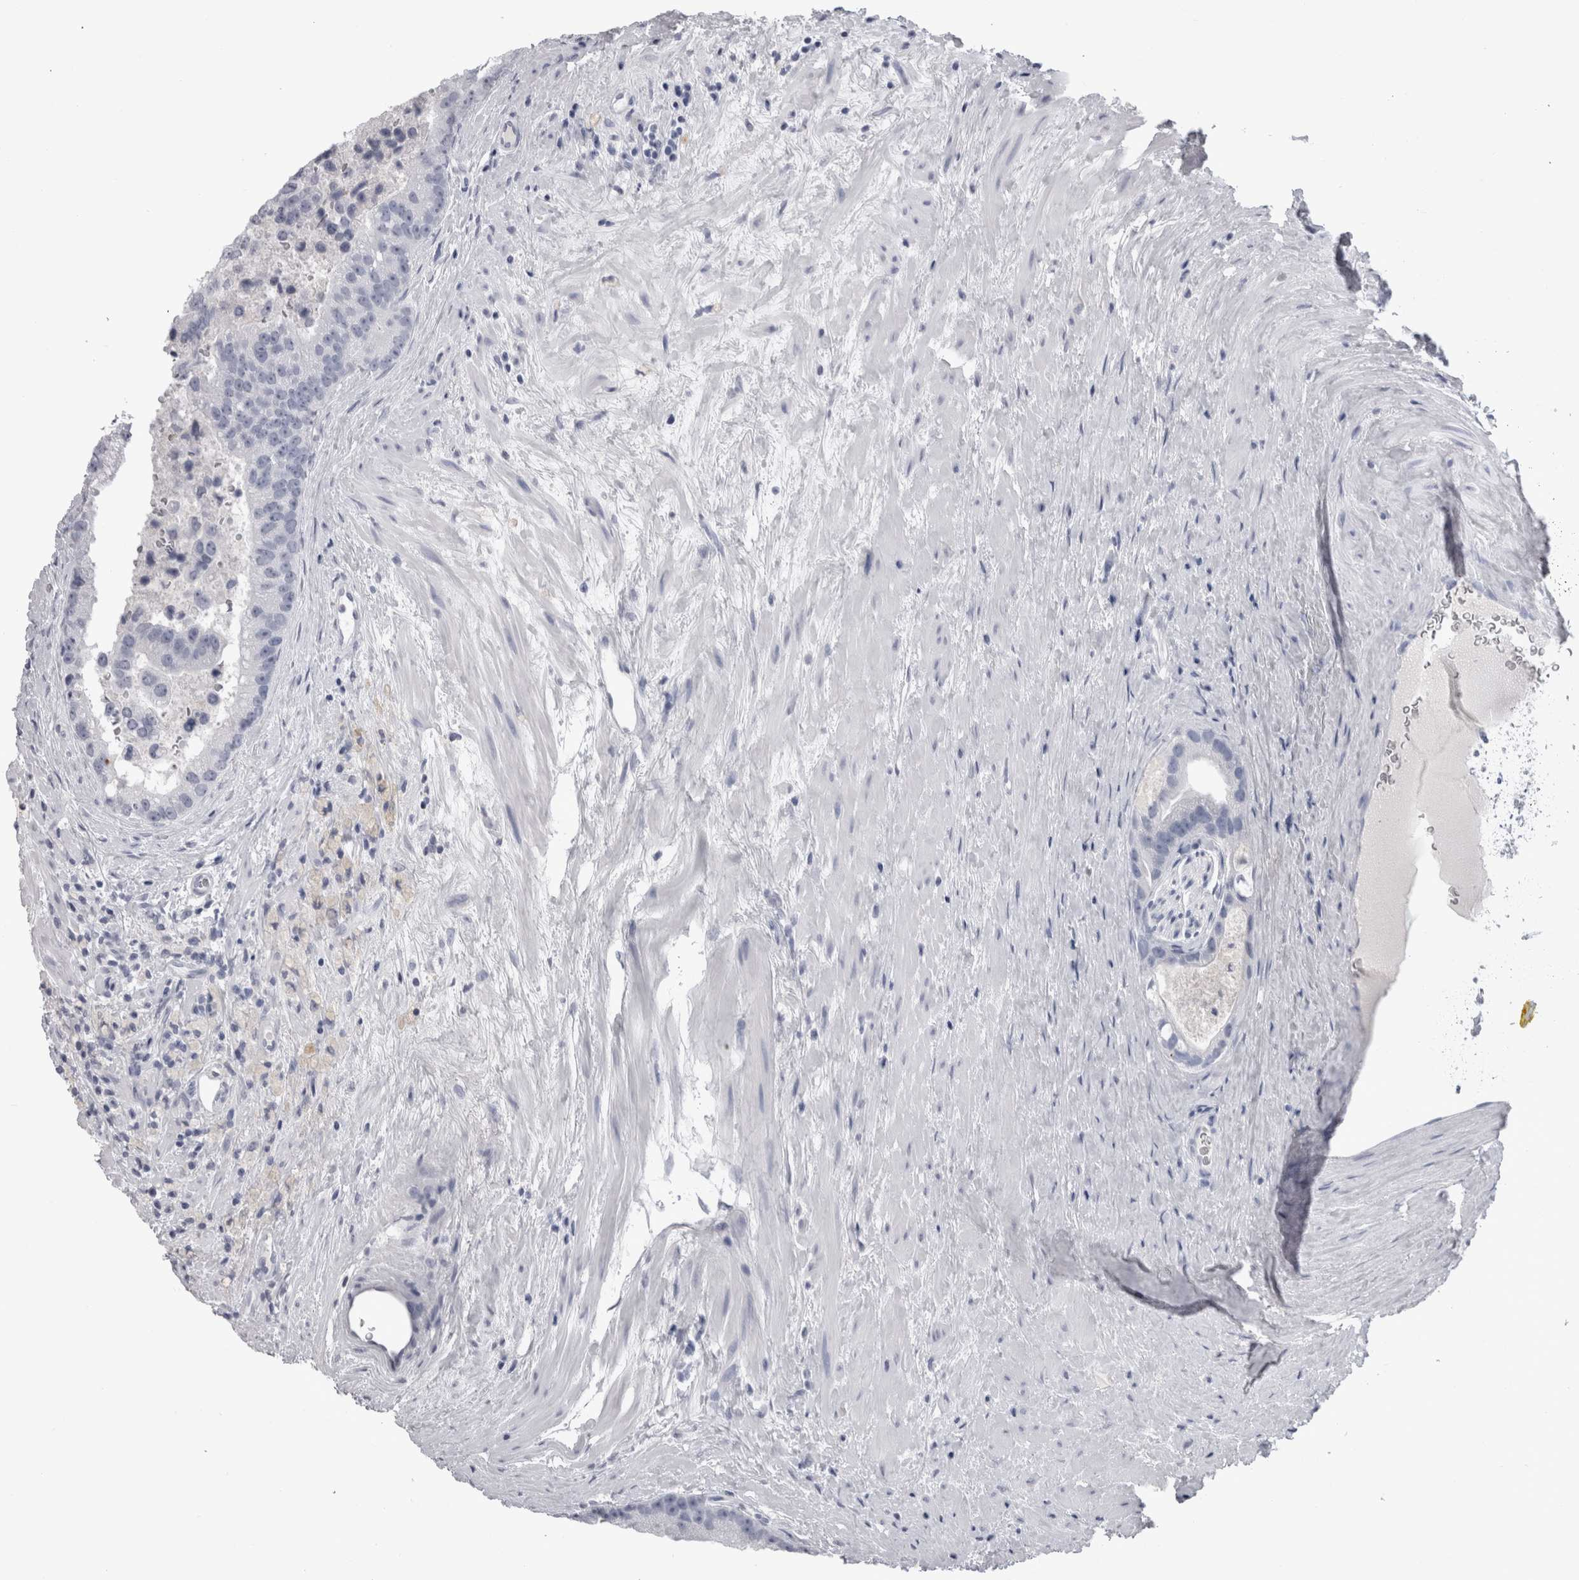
{"staining": {"intensity": "negative", "quantity": "none", "location": "none"}, "tissue": "prostate cancer", "cell_type": "Tumor cells", "image_type": "cancer", "snomed": [{"axis": "morphology", "description": "Adenocarcinoma, High grade"}, {"axis": "topography", "description": "Prostate"}], "caption": "A micrograph of human prostate high-grade adenocarcinoma is negative for staining in tumor cells.", "gene": "ADAM2", "patient": {"sex": "male", "age": 70}}